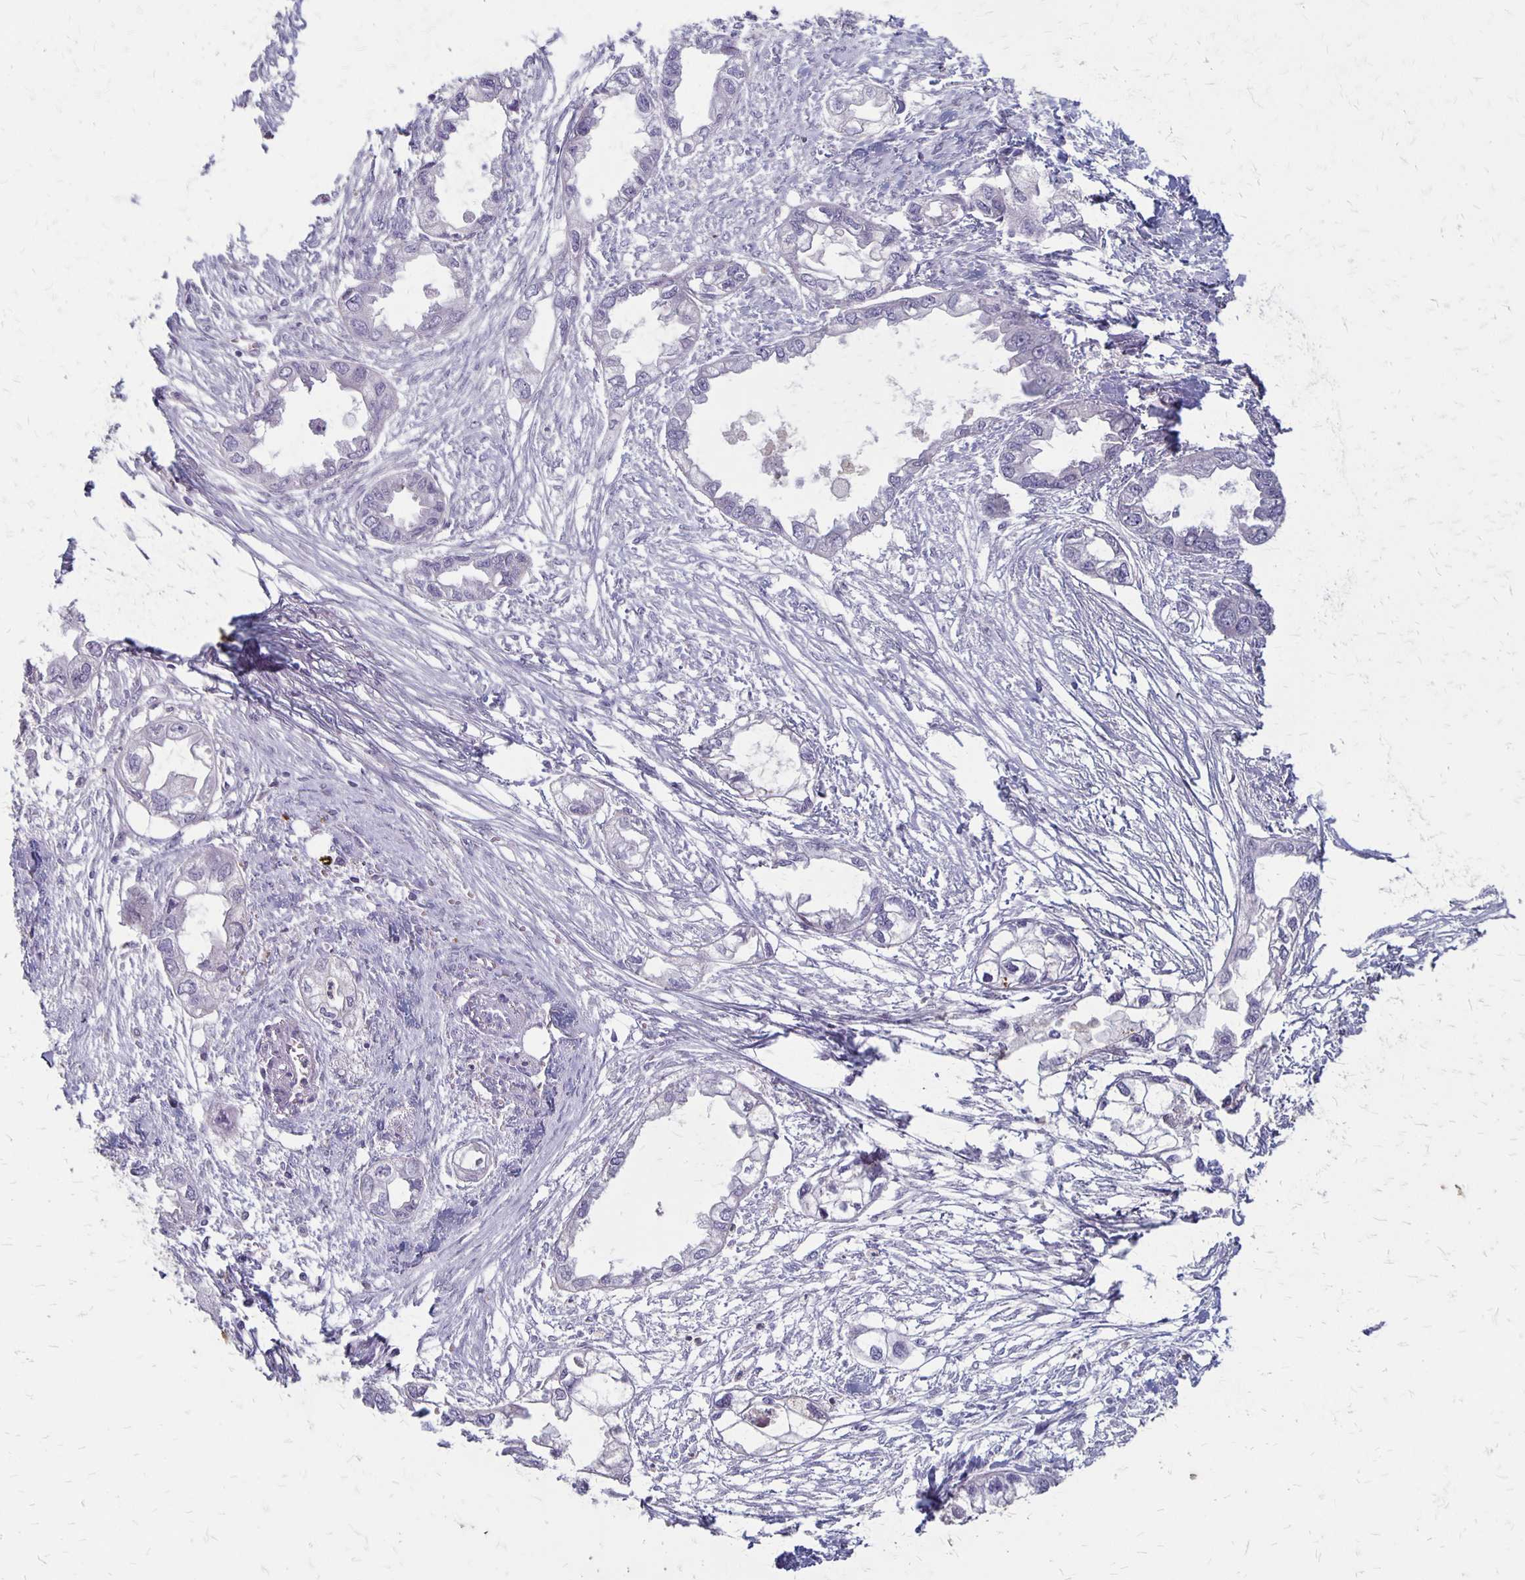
{"staining": {"intensity": "negative", "quantity": "none", "location": "none"}, "tissue": "endometrial cancer", "cell_type": "Tumor cells", "image_type": "cancer", "snomed": [{"axis": "morphology", "description": "Adenocarcinoma, NOS"}, {"axis": "morphology", "description": "Adenocarcinoma, metastatic, NOS"}, {"axis": "topography", "description": "Adipose tissue"}, {"axis": "topography", "description": "Endometrium"}], "caption": "Tumor cells are negative for protein expression in human adenocarcinoma (endometrial). (Brightfield microscopy of DAB IHC at high magnification).", "gene": "SEPTIN5", "patient": {"sex": "female", "age": 67}}